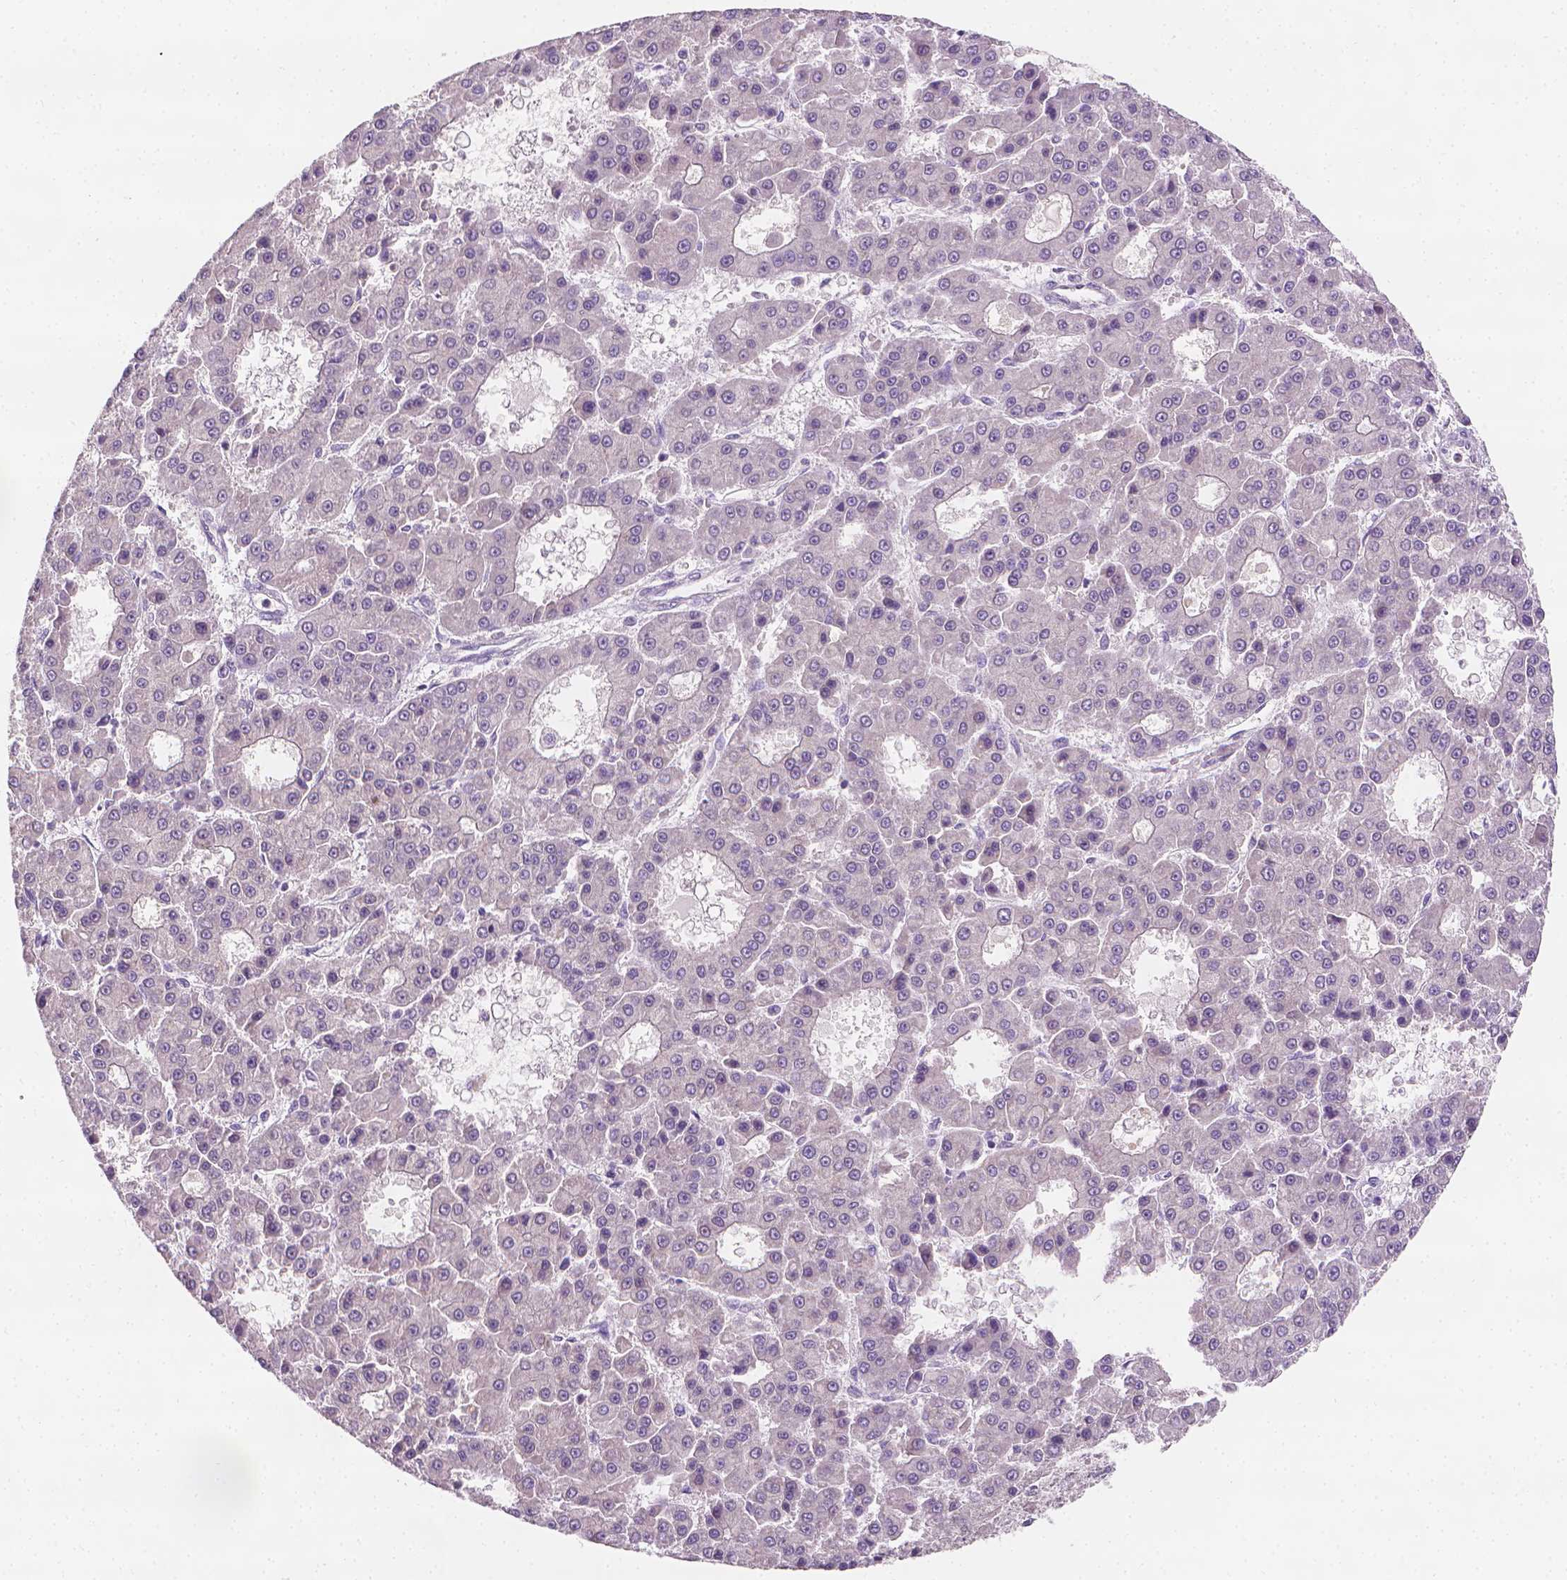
{"staining": {"intensity": "negative", "quantity": "none", "location": "none"}, "tissue": "liver cancer", "cell_type": "Tumor cells", "image_type": "cancer", "snomed": [{"axis": "morphology", "description": "Carcinoma, Hepatocellular, NOS"}, {"axis": "topography", "description": "Liver"}], "caption": "Tumor cells show no significant protein expression in hepatocellular carcinoma (liver).", "gene": "FASN", "patient": {"sex": "male", "age": 70}}